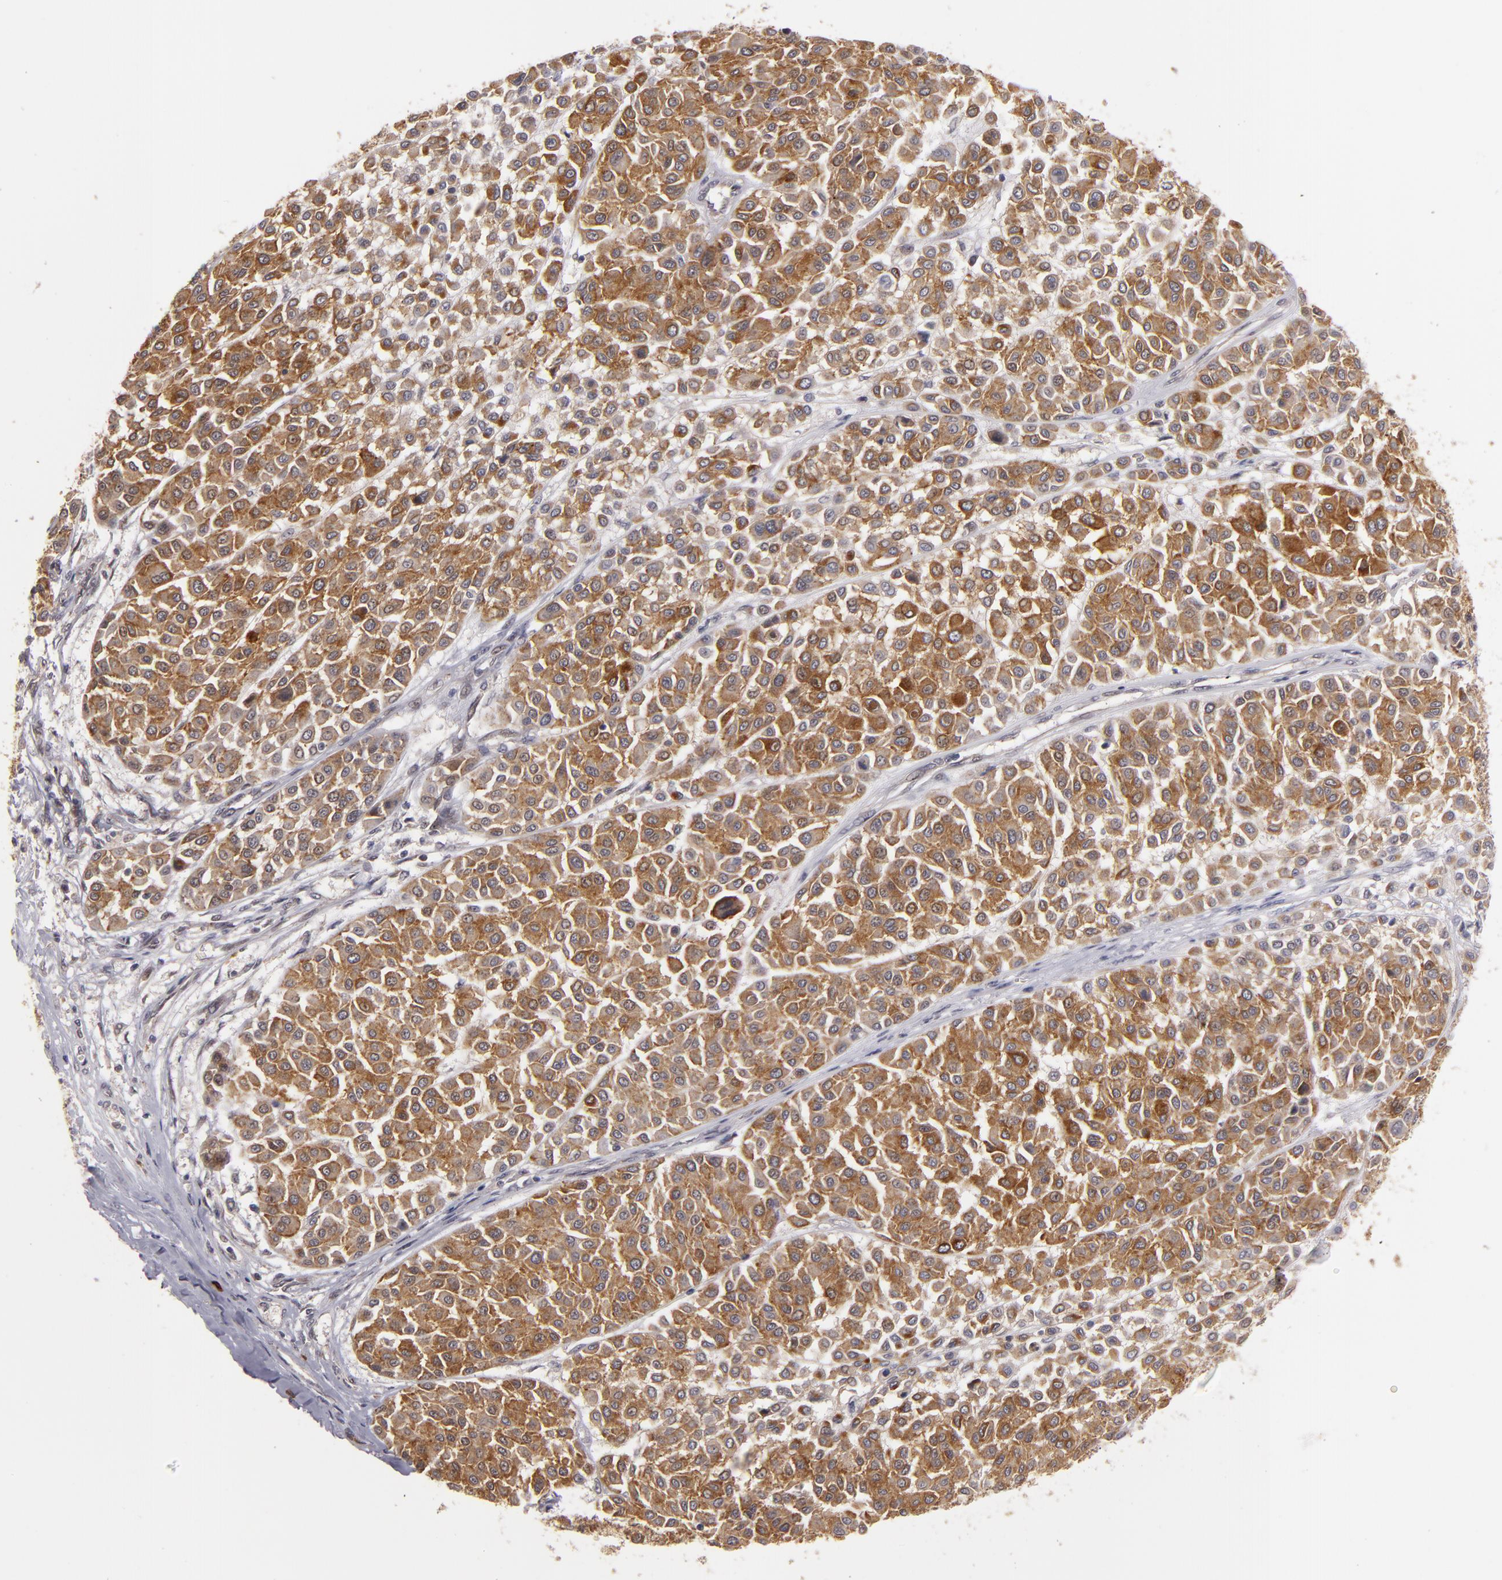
{"staining": {"intensity": "moderate", "quantity": ">75%", "location": "cytoplasmic/membranous"}, "tissue": "melanoma", "cell_type": "Tumor cells", "image_type": "cancer", "snomed": [{"axis": "morphology", "description": "Malignant melanoma, Metastatic site"}, {"axis": "topography", "description": "Soft tissue"}], "caption": "The histopathology image demonstrates immunohistochemical staining of malignant melanoma (metastatic site). There is moderate cytoplasmic/membranous staining is present in about >75% of tumor cells.", "gene": "STX3", "patient": {"sex": "male", "age": 41}}